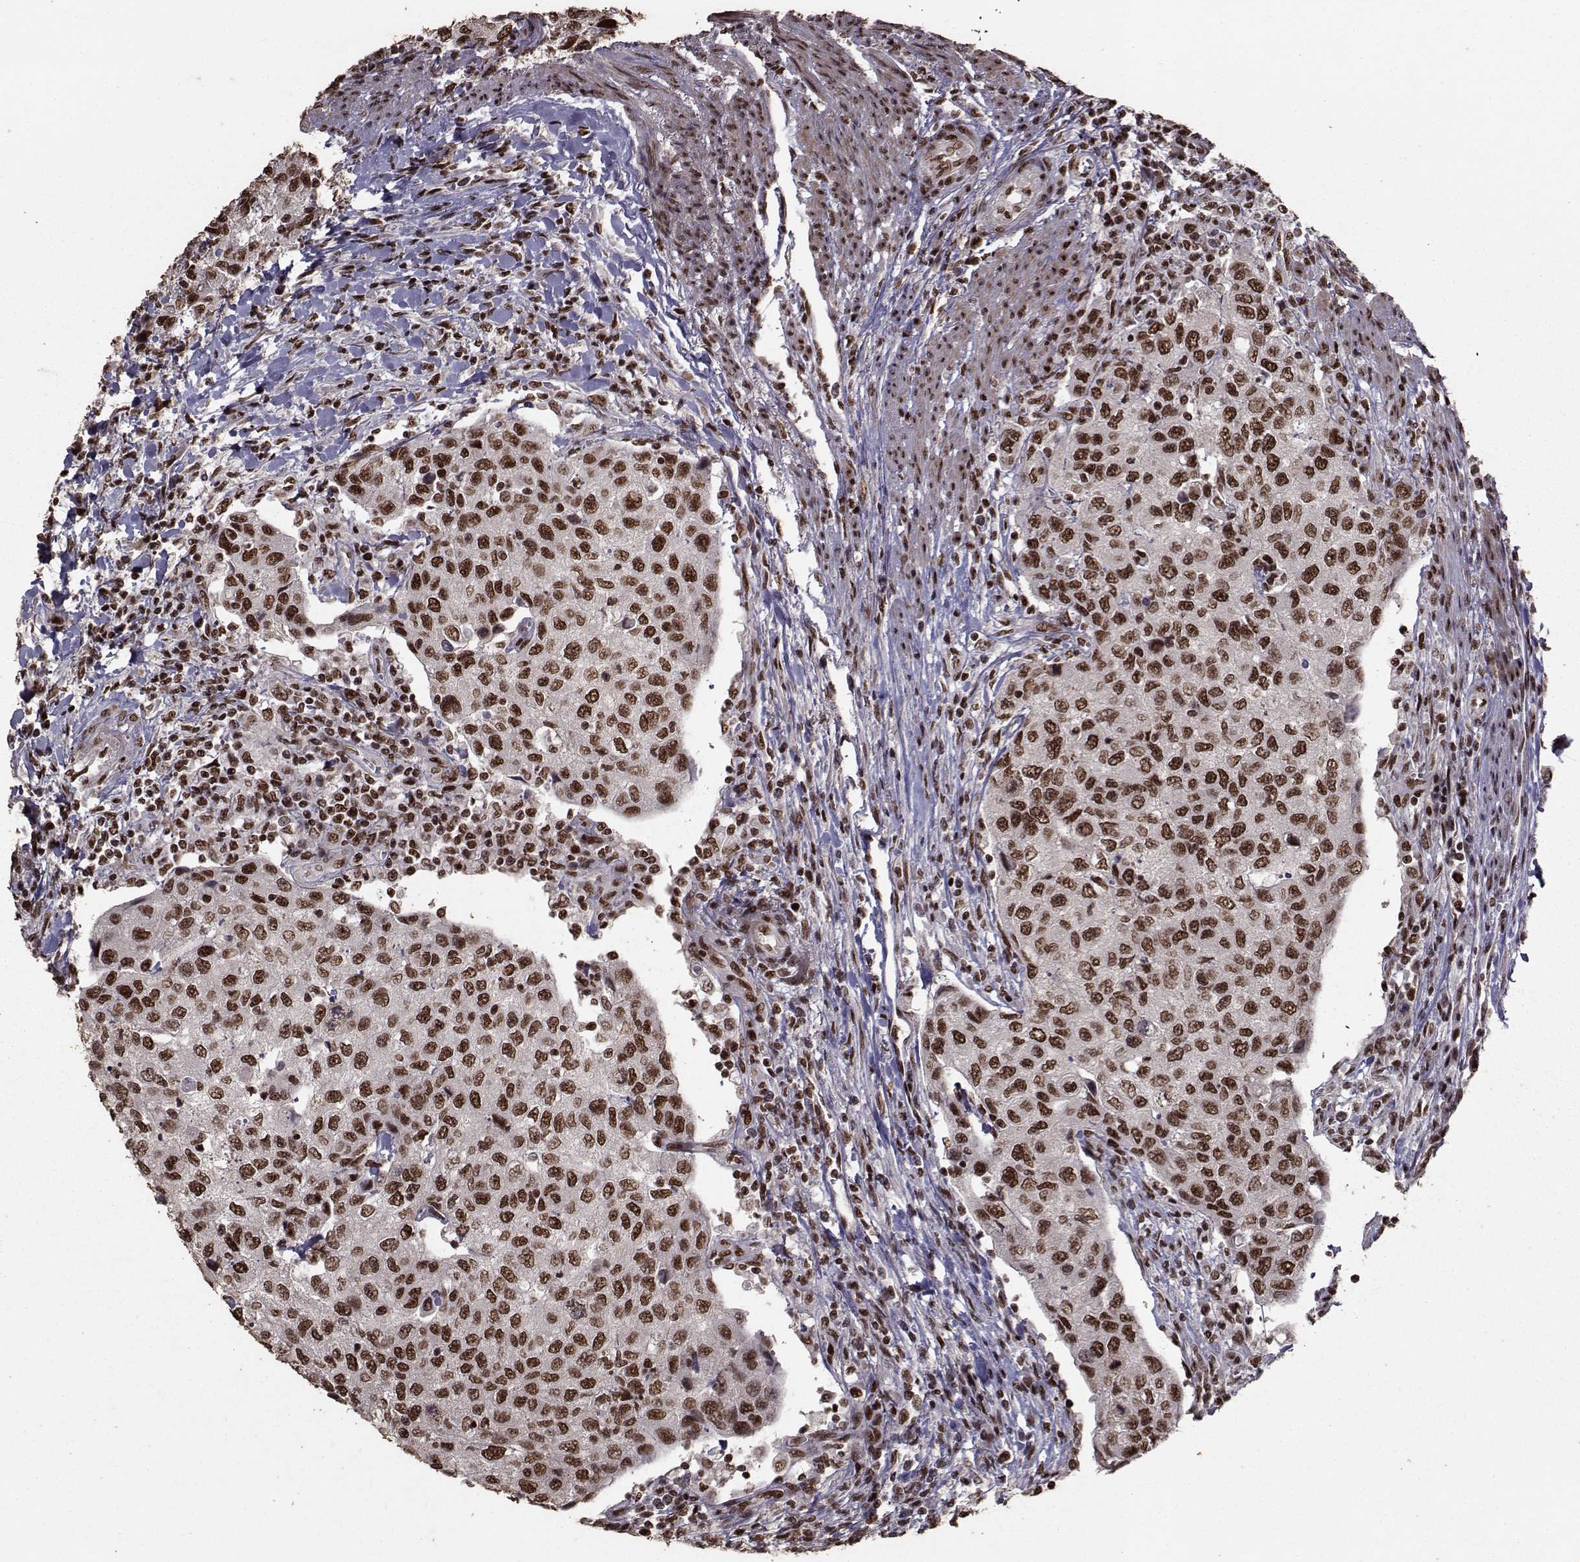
{"staining": {"intensity": "strong", "quantity": ">75%", "location": "nuclear"}, "tissue": "urothelial cancer", "cell_type": "Tumor cells", "image_type": "cancer", "snomed": [{"axis": "morphology", "description": "Urothelial carcinoma, High grade"}, {"axis": "topography", "description": "Urinary bladder"}], "caption": "A high amount of strong nuclear staining is identified in approximately >75% of tumor cells in urothelial cancer tissue.", "gene": "SF1", "patient": {"sex": "female", "age": 78}}